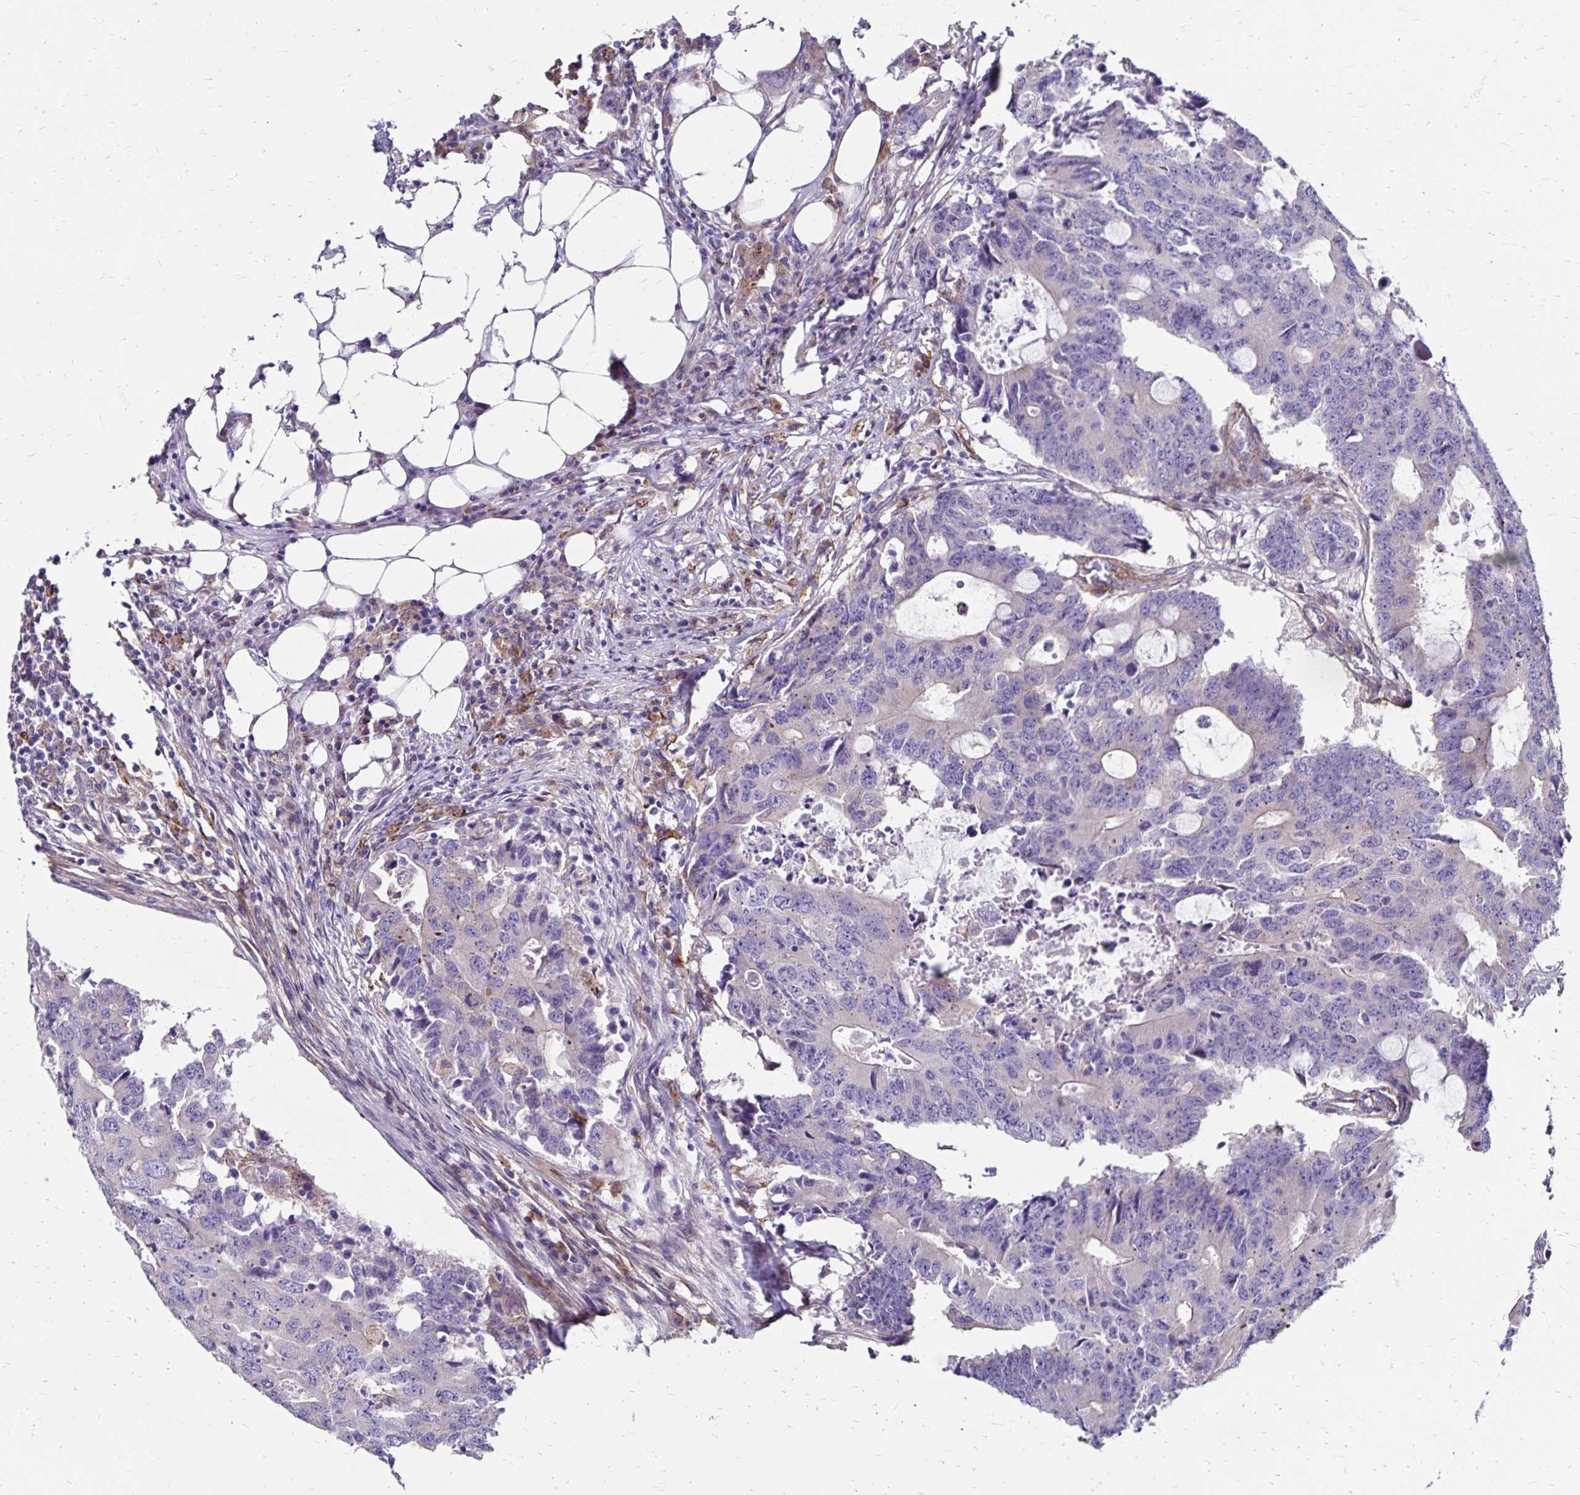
{"staining": {"intensity": "negative", "quantity": "none", "location": "none"}, "tissue": "colorectal cancer", "cell_type": "Tumor cells", "image_type": "cancer", "snomed": [{"axis": "morphology", "description": "Adenocarcinoma, NOS"}, {"axis": "topography", "description": "Colon"}], "caption": "Photomicrograph shows no significant protein staining in tumor cells of colorectal adenocarcinoma. (DAB immunohistochemistry (IHC) with hematoxylin counter stain).", "gene": "TNS3", "patient": {"sex": "male", "age": 71}}